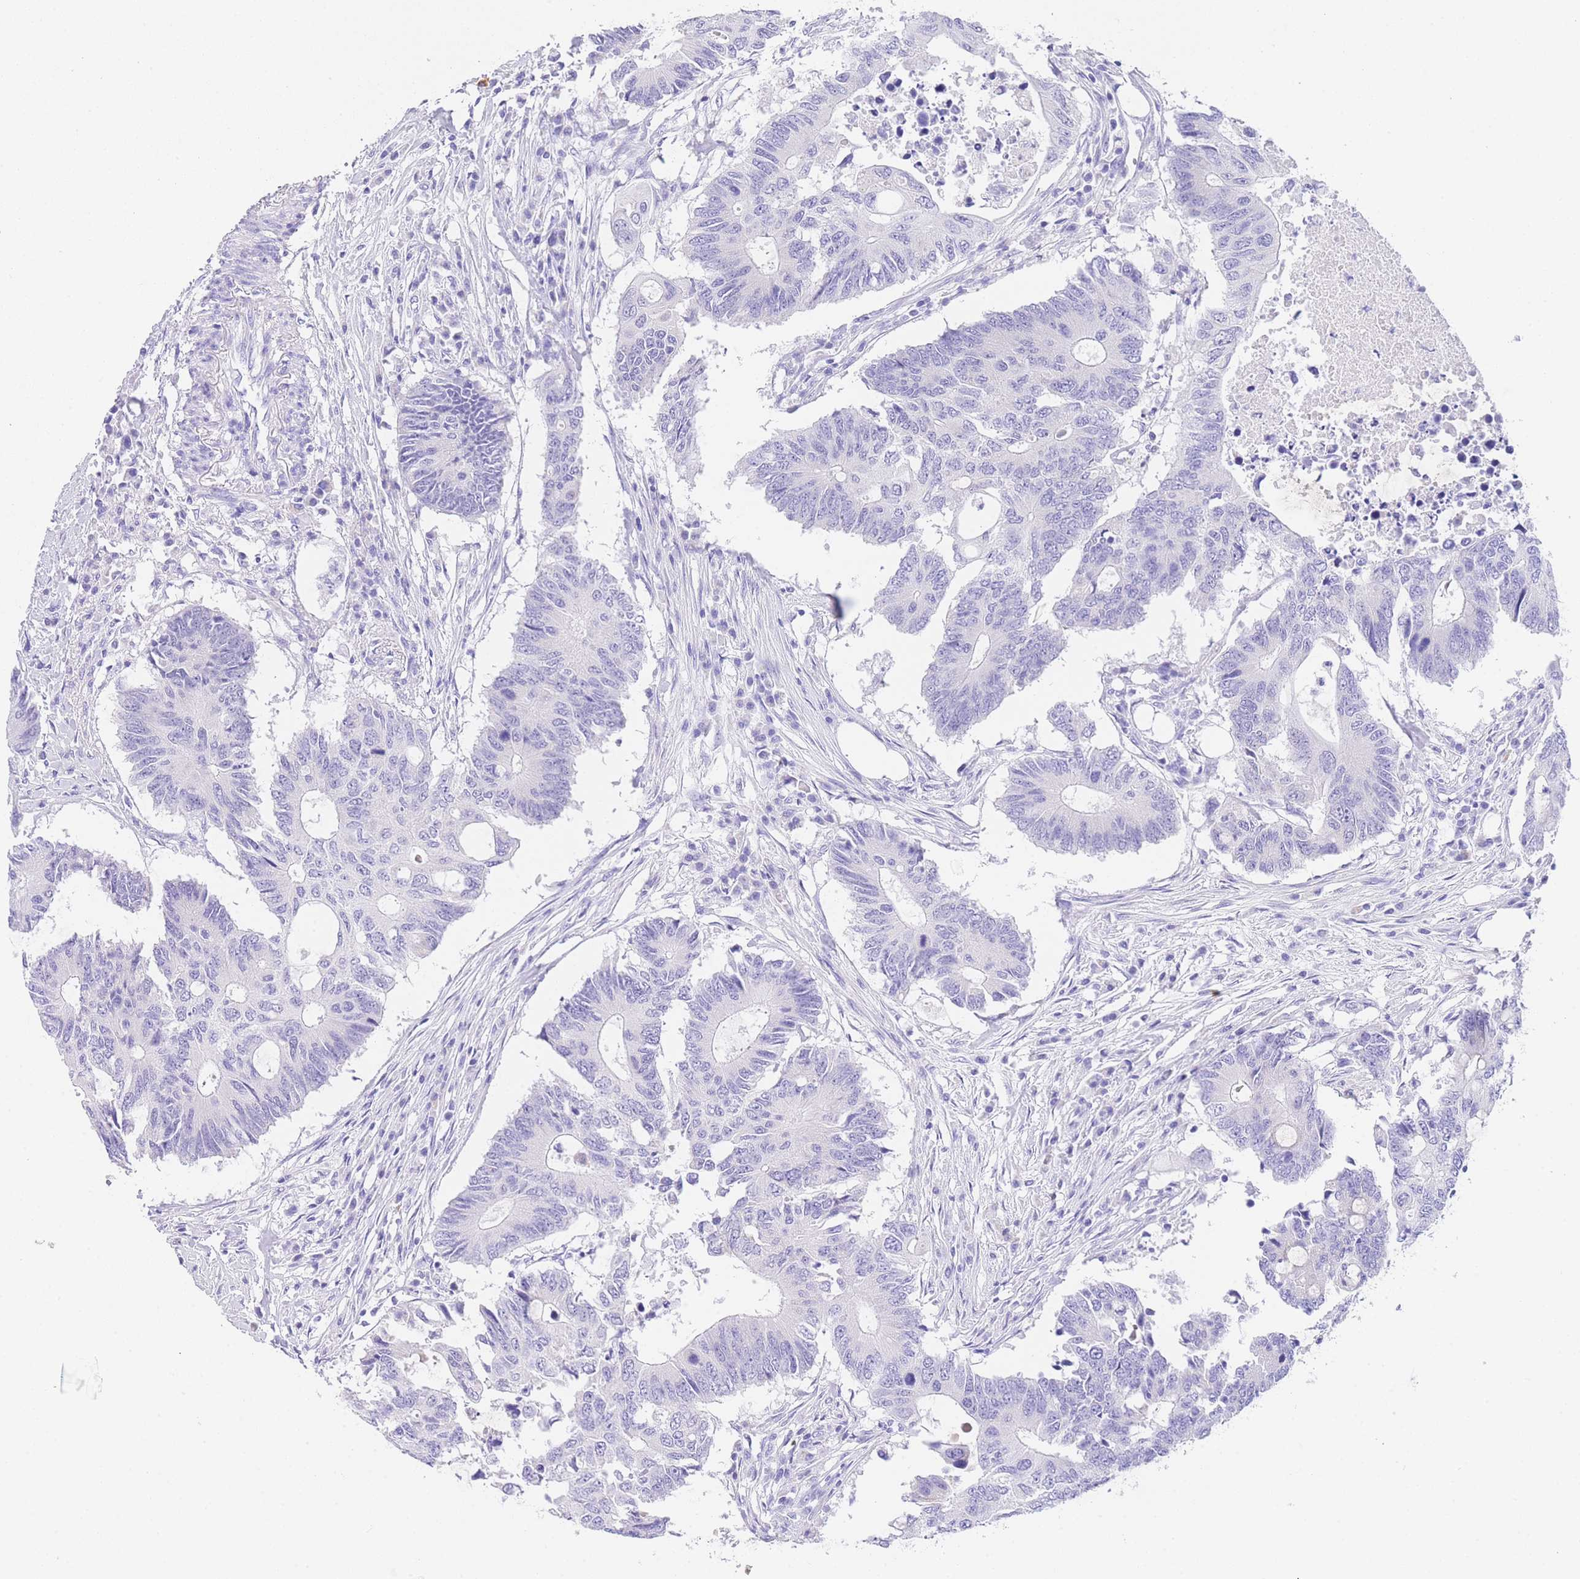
{"staining": {"intensity": "negative", "quantity": "none", "location": "none"}, "tissue": "colorectal cancer", "cell_type": "Tumor cells", "image_type": "cancer", "snomed": [{"axis": "morphology", "description": "Adenocarcinoma, NOS"}, {"axis": "topography", "description": "Colon"}], "caption": "A histopathology image of colorectal cancer (adenocarcinoma) stained for a protein reveals no brown staining in tumor cells.", "gene": "NKD2", "patient": {"sex": "male", "age": 71}}